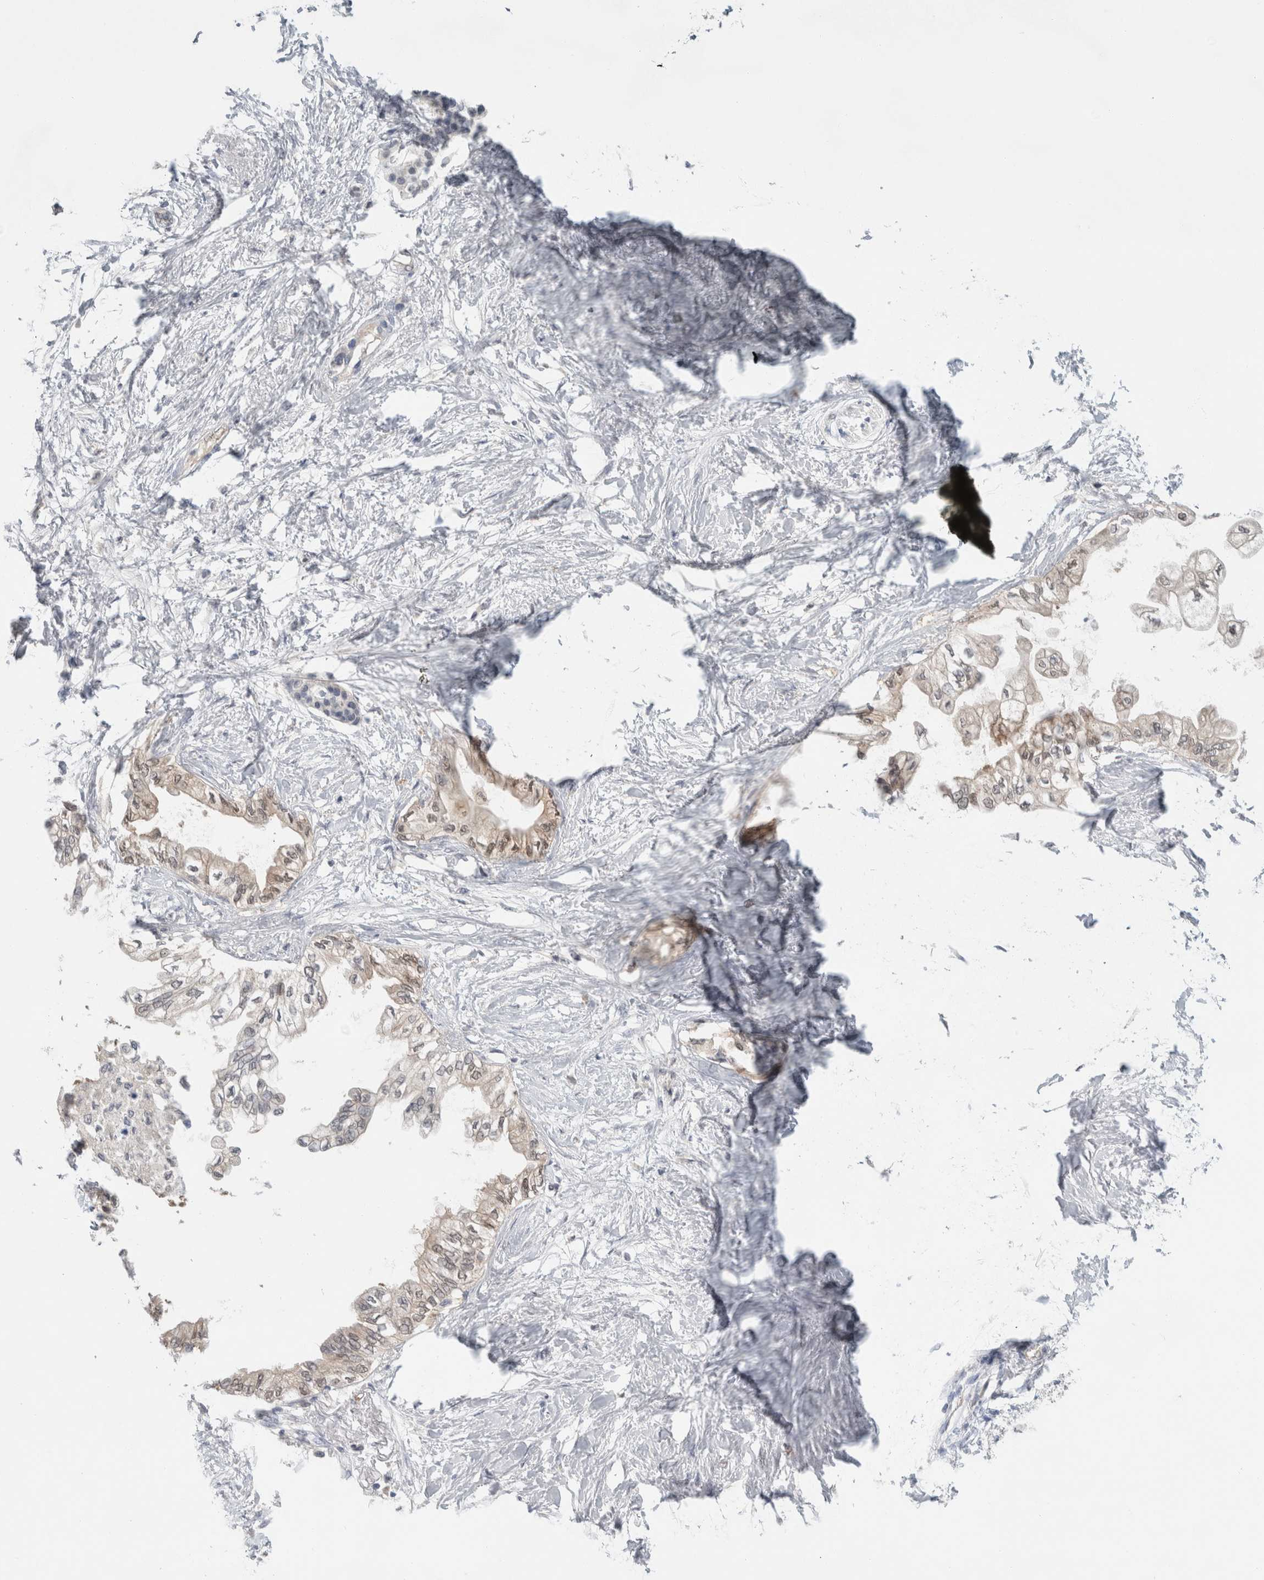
{"staining": {"intensity": "moderate", "quantity": "25%-75%", "location": "cytoplasmic/membranous,nuclear"}, "tissue": "pancreatic cancer", "cell_type": "Tumor cells", "image_type": "cancer", "snomed": [{"axis": "morphology", "description": "Normal tissue, NOS"}, {"axis": "morphology", "description": "Adenocarcinoma, NOS"}, {"axis": "topography", "description": "Pancreas"}, {"axis": "topography", "description": "Duodenum"}], "caption": "A high-resolution image shows immunohistochemistry staining of pancreatic cancer, which displays moderate cytoplasmic/membranous and nuclear staining in approximately 25%-75% of tumor cells. The staining is performed using DAB brown chromogen to label protein expression. The nuclei are counter-stained blue using hematoxylin.", "gene": "CASP6", "patient": {"sex": "female", "age": 60}}